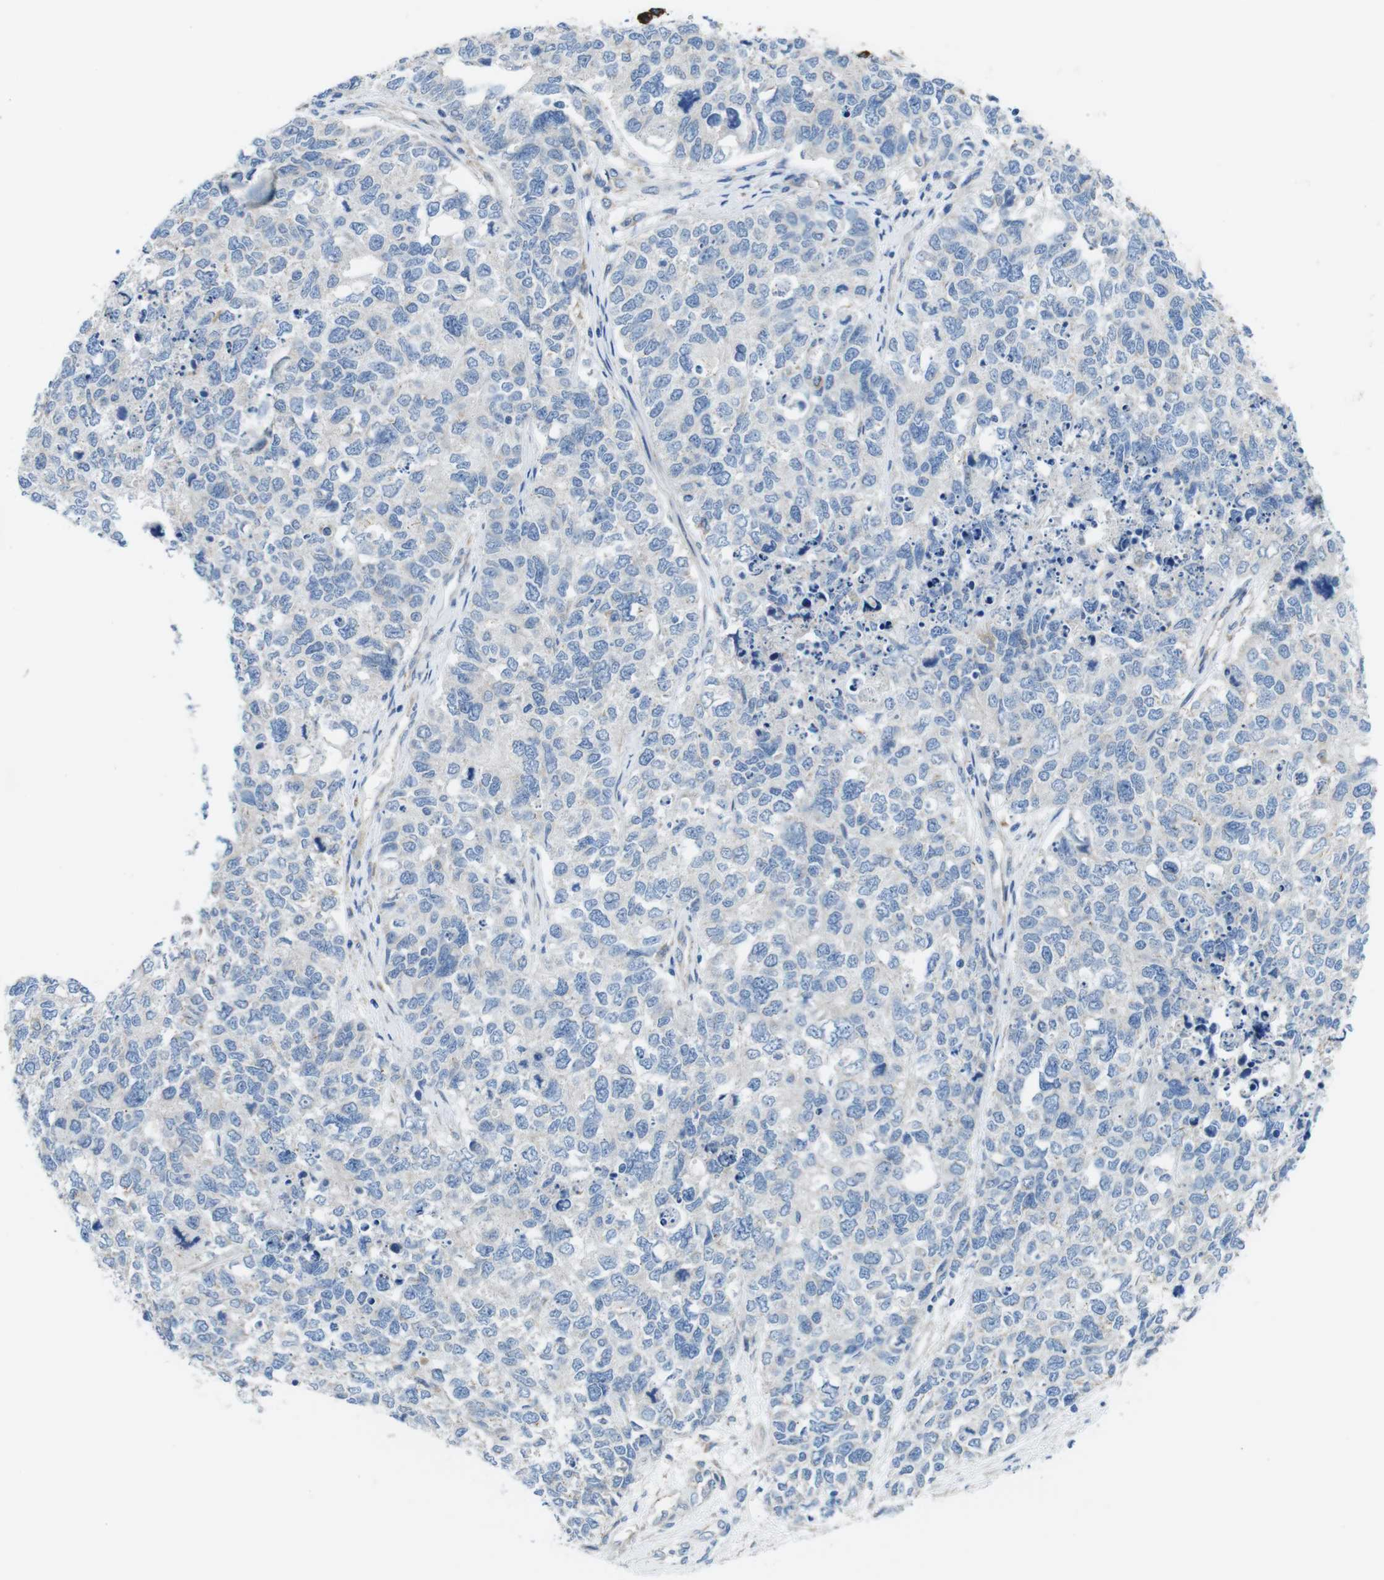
{"staining": {"intensity": "negative", "quantity": "none", "location": "none"}, "tissue": "cervical cancer", "cell_type": "Tumor cells", "image_type": "cancer", "snomed": [{"axis": "morphology", "description": "Squamous cell carcinoma, NOS"}, {"axis": "topography", "description": "Cervix"}], "caption": "An image of cervical cancer stained for a protein reveals no brown staining in tumor cells. The staining was performed using DAB to visualize the protein expression in brown, while the nuclei were stained in blue with hematoxylin (Magnification: 20x).", "gene": "CDH8", "patient": {"sex": "female", "age": 63}}